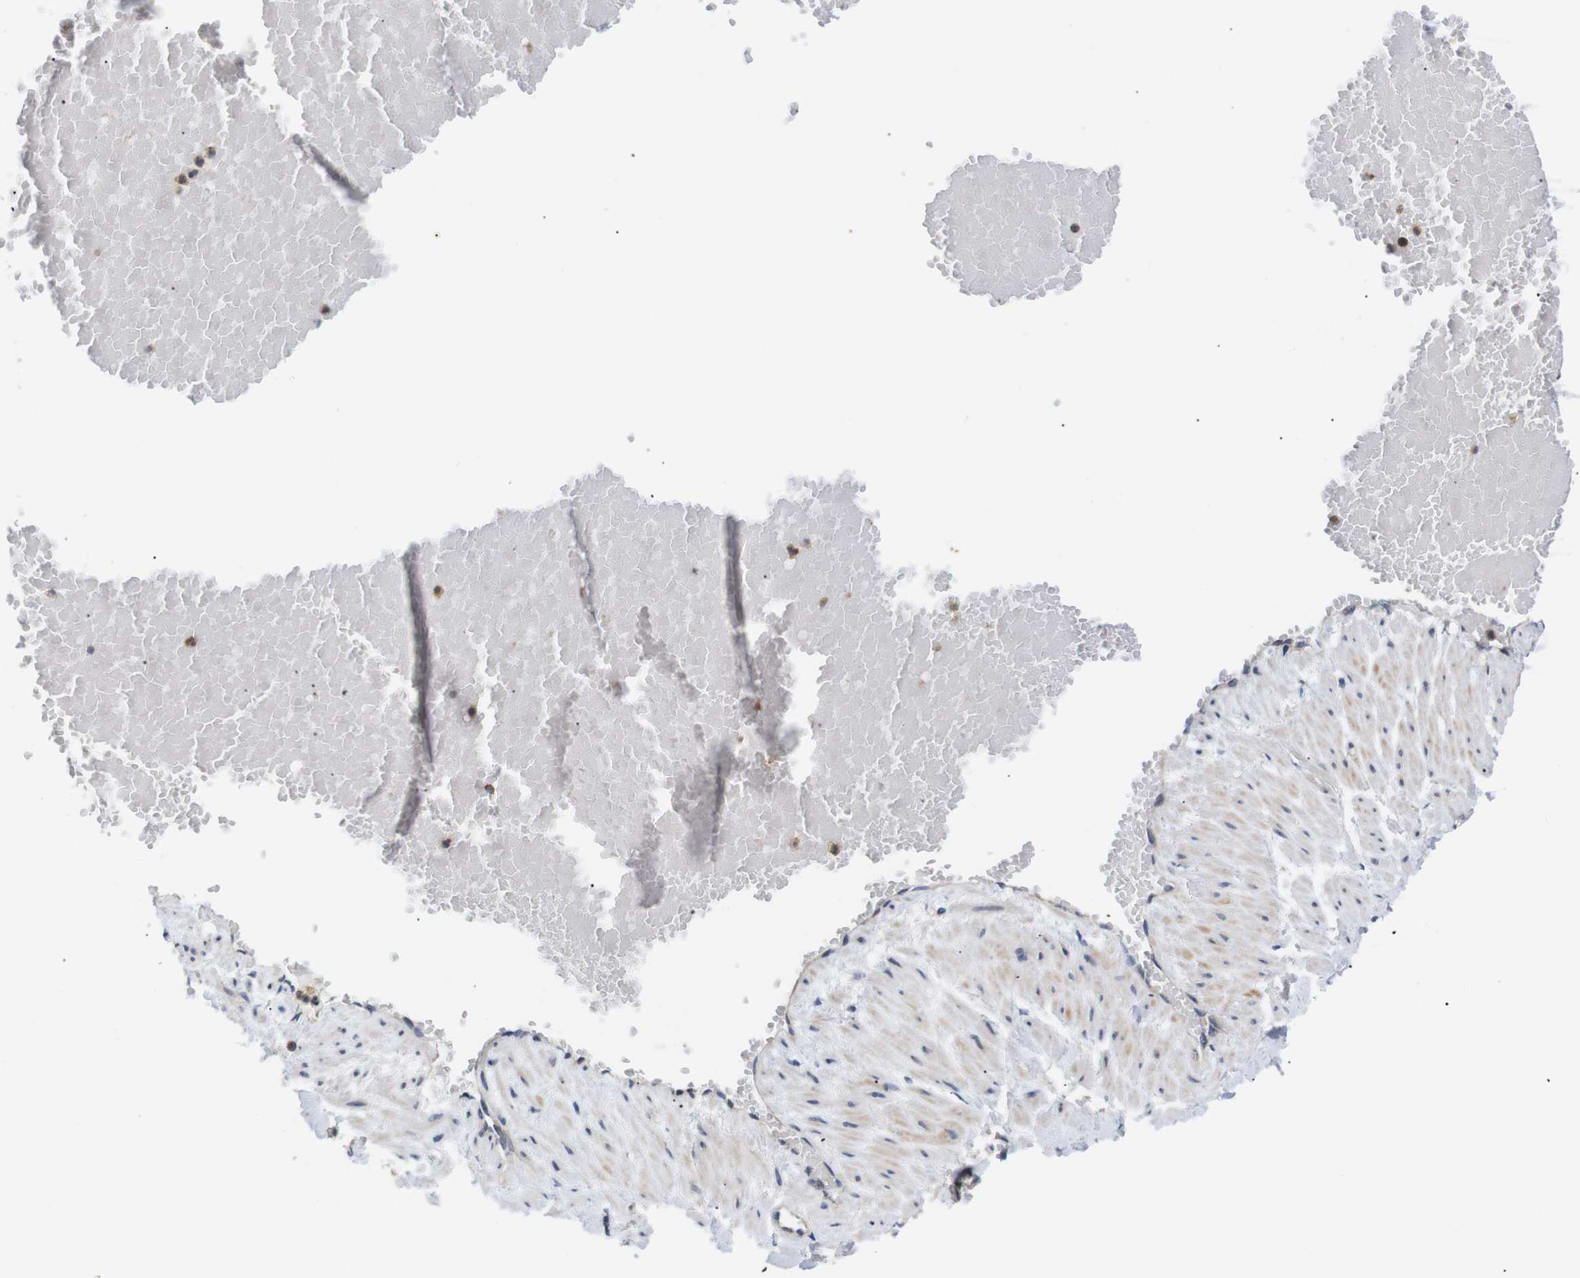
{"staining": {"intensity": "negative", "quantity": "none", "location": "none"}, "tissue": "adipose tissue", "cell_type": "Adipocytes", "image_type": "normal", "snomed": [{"axis": "morphology", "description": "Normal tissue, NOS"}, {"axis": "topography", "description": "Soft tissue"}, {"axis": "topography", "description": "Vascular tissue"}], "caption": "Immunohistochemistry image of unremarkable adipose tissue stained for a protein (brown), which displays no staining in adipocytes.", "gene": "BRWD3", "patient": {"sex": "female", "age": 35}}